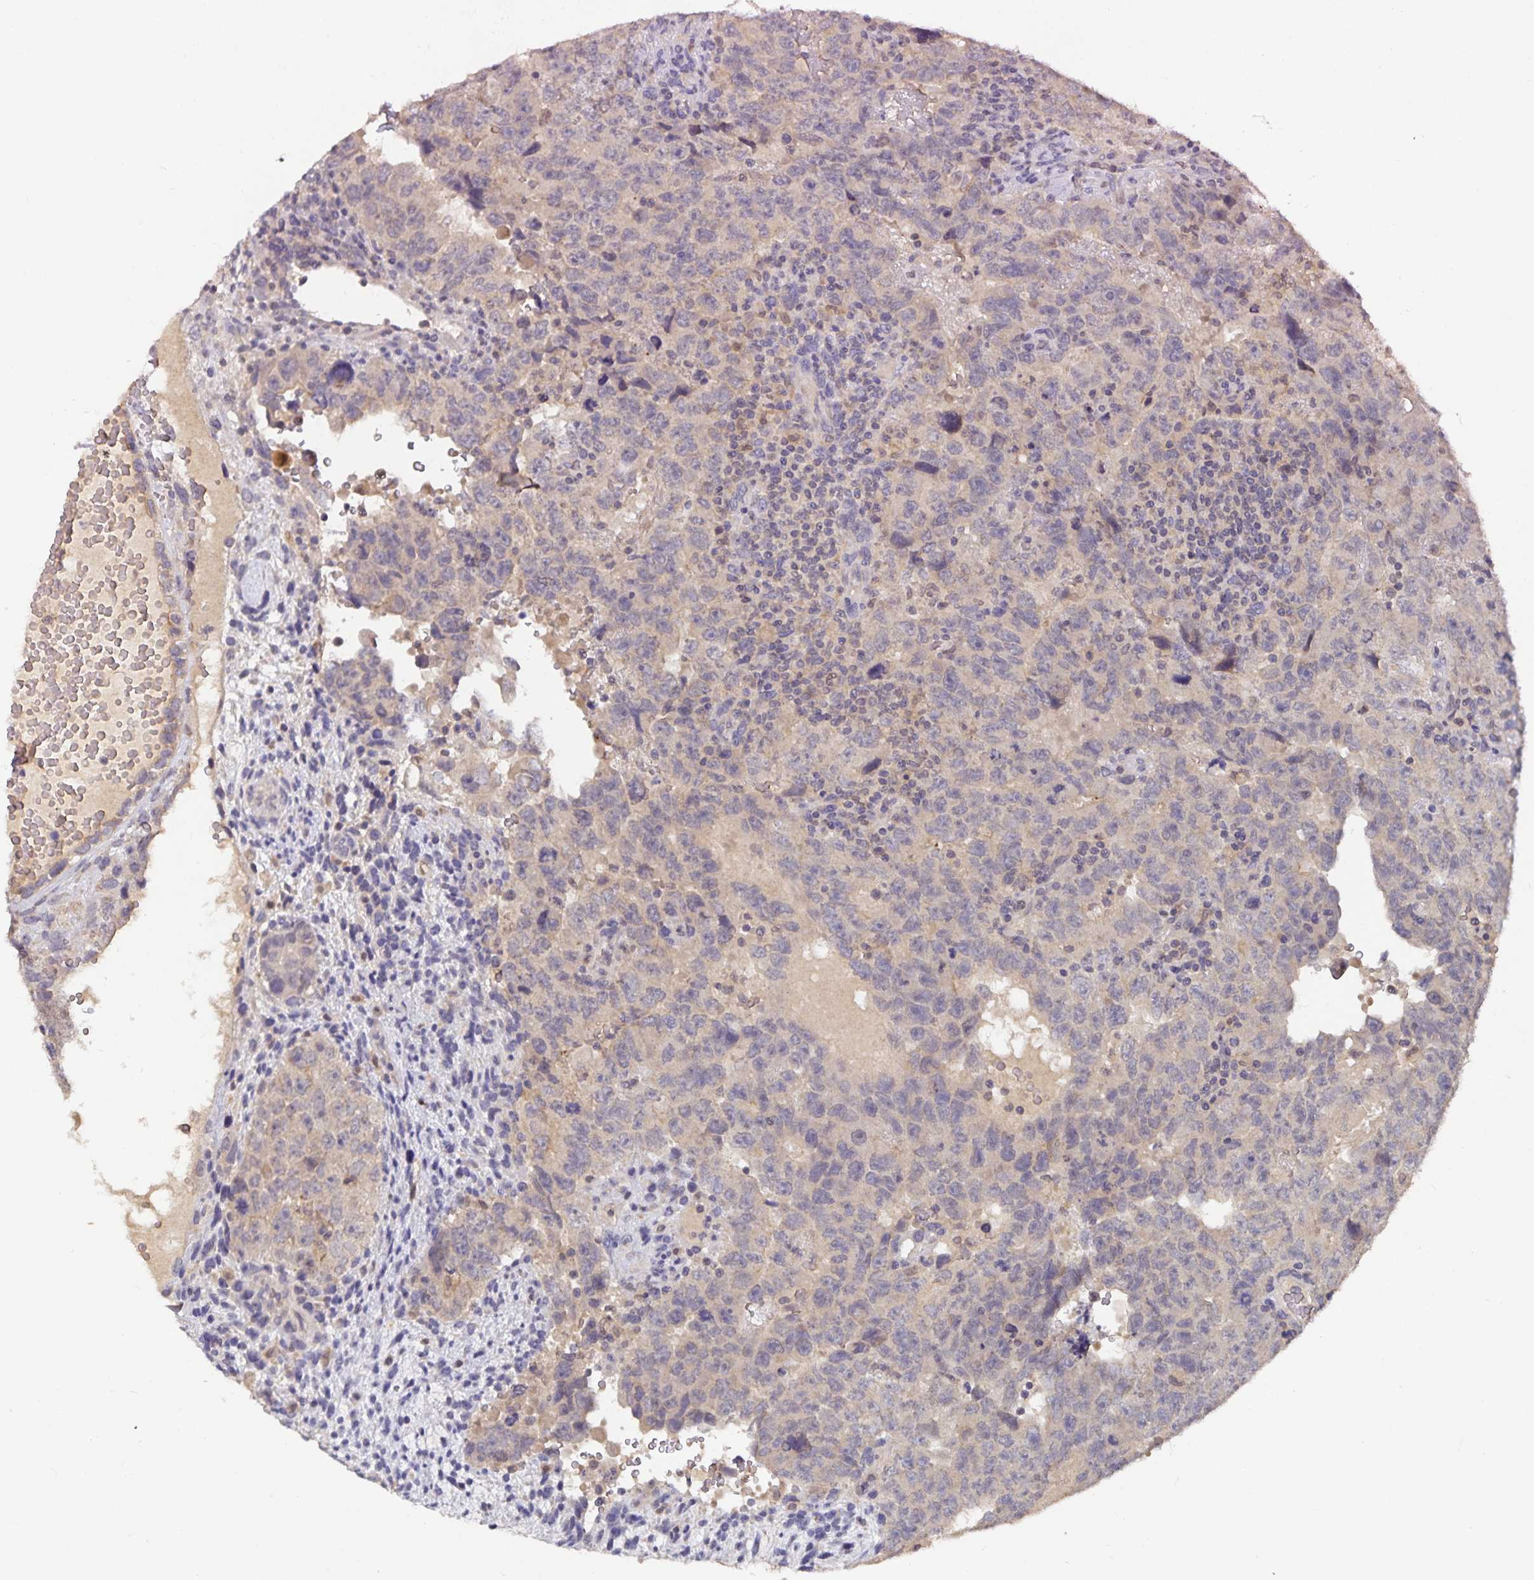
{"staining": {"intensity": "negative", "quantity": "none", "location": "none"}, "tissue": "testis cancer", "cell_type": "Tumor cells", "image_type": "cancer", "snomed": [{"axis": "morphology", "description": "Carcinoma, Embryonal, NOS"}, {"axis": "topography", "description": "Testis"}], "caption": "High magnification brightfield microscopy of testis cancer stained with DAB (brown) and counterstained with hematoxylin (blue): tumor cells show no significant expression. (DAB (3,3'-diaminobenzidine) IHC with hematoxylin counter stain).", "gene": "HEPN1", "patient": {"sex": "male", "age": 24}}